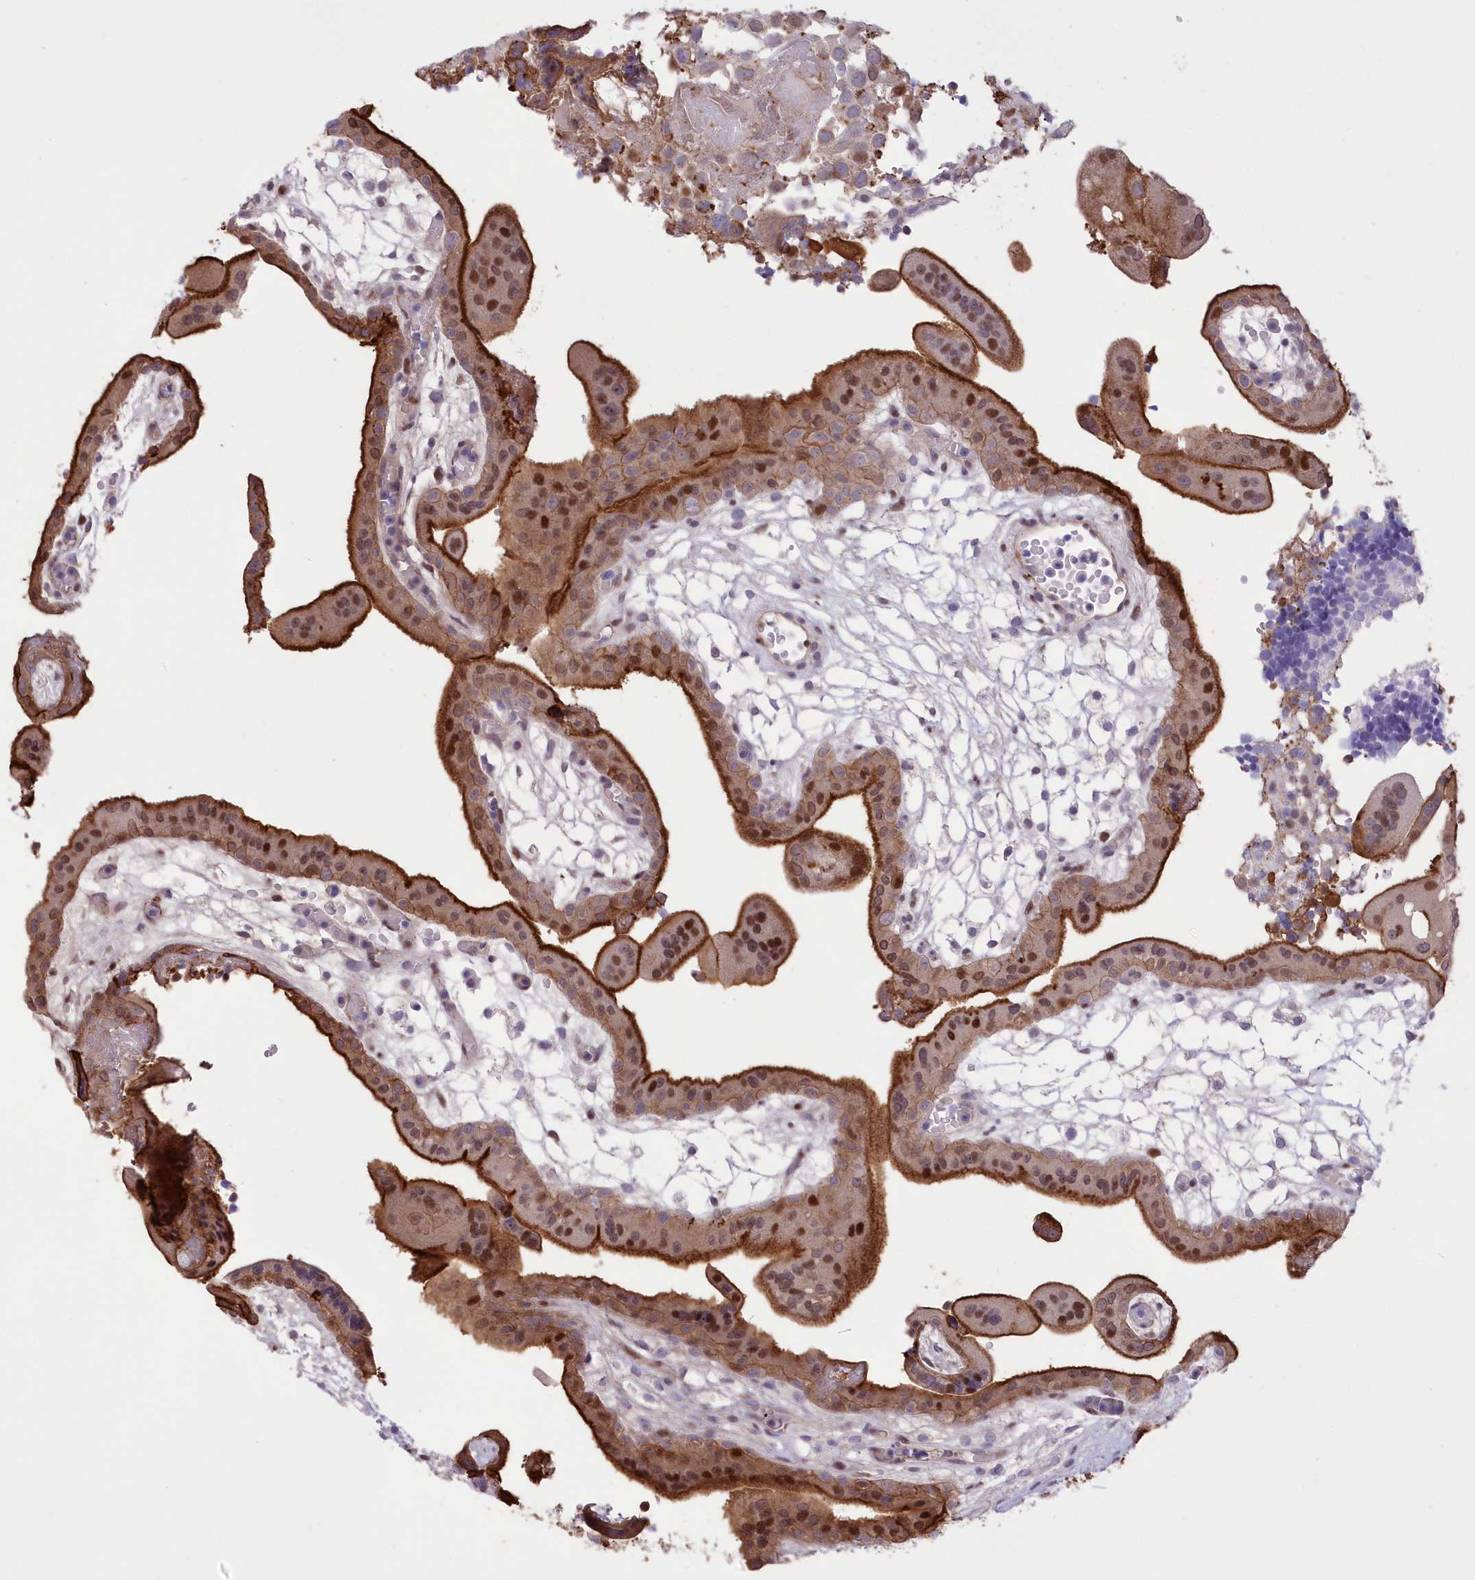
{"staining": {"intensity": "strong", "quantity": ">75%", "location": "cytoplasmic/membranous,nuclear"}, "tissue": "placenta", "cell_type": "Trophoblastic cells", "image_type": "normal", "snomed": [{"axis": "morphology", "description": "Normal tissue, NOS"}, {"axis": "topography", "description": "Placenta"}], "caption": "Approximately >75% of trophoblastic cells in normal human placenta show strong cytoplasmic/membranous,nuclear protein staining as visualized by brown immunohistochemical staining.", "gene": "RNPEPL1", "patient": {"sex": "female", "age": 18}}